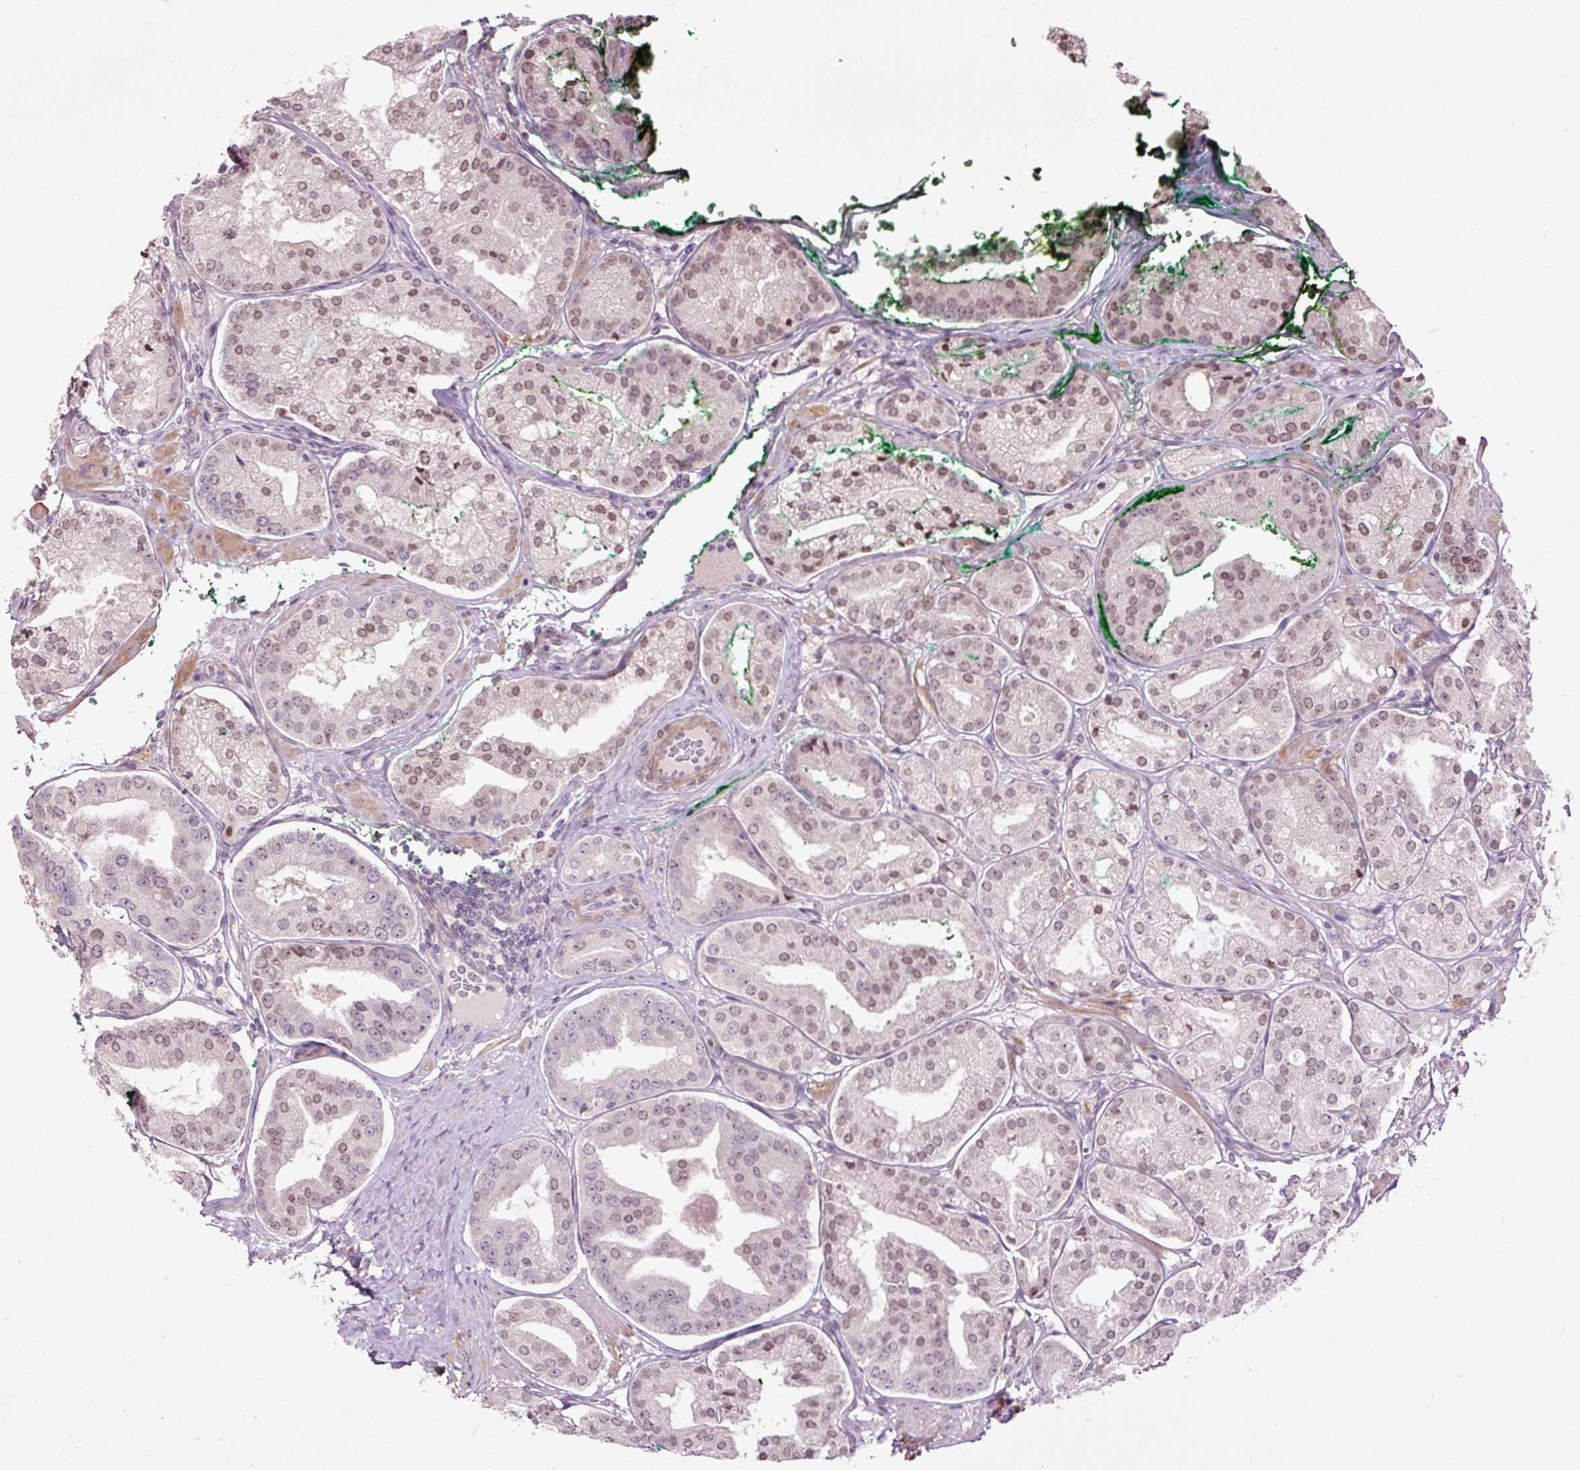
{"staining": {"intensity": "moderate", "quantity": ">75%", "location": "nuclear"}, "tissue": "prostate cancer", "cell_type": "Tumor cells", "image_type": "cancer", "snomed": [{"axis": "morphology", "description": "Adenocarcinoma, High grade"}, {"axis": "topography", "description": "Prostate"}], "caption": "This photomicrograph shows IHC staining of adenocarcinoma (high-grade) (prostate), with medium moderate nuclear expression in approximately >75% of tumor cells.", "gene": "FCRL4", "patient": {"sex": "male", "age": 63}}